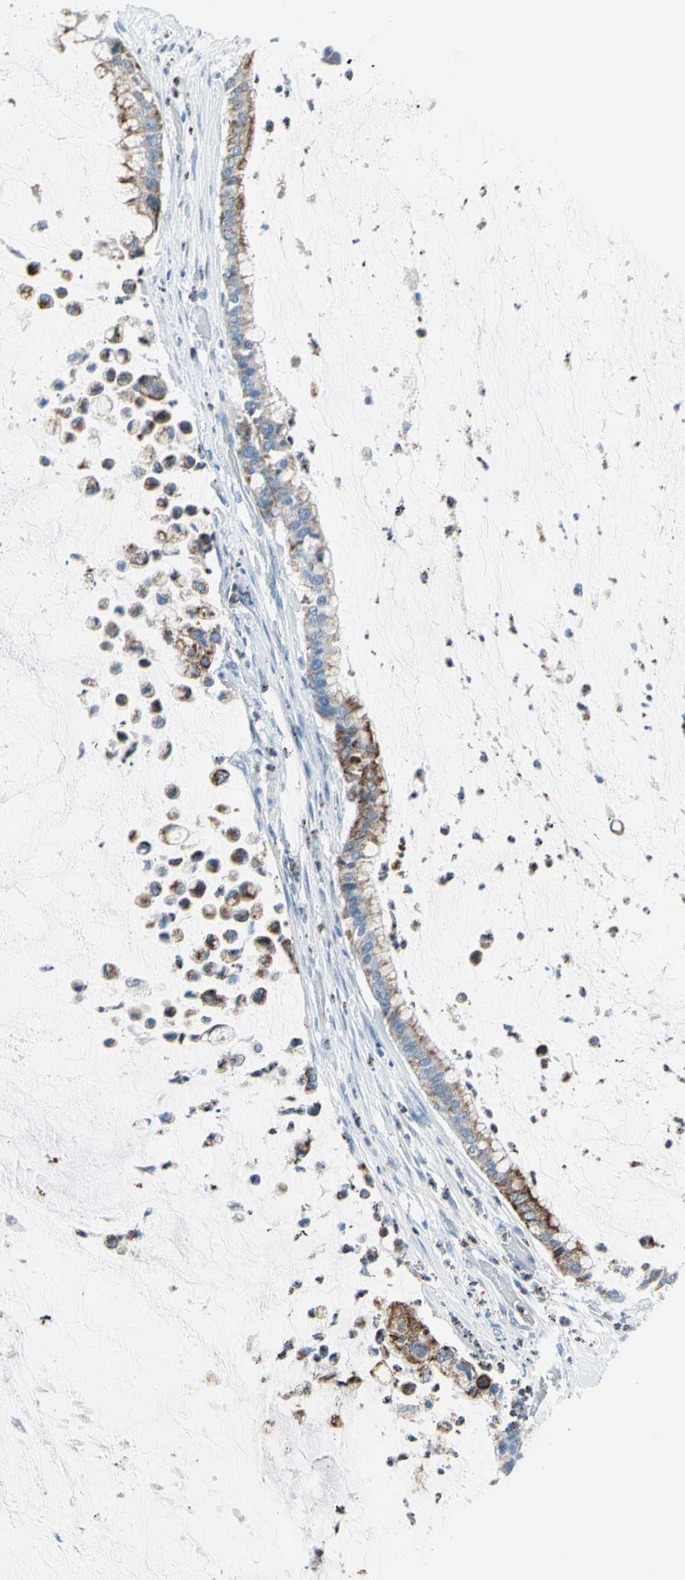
{"staining": {"intensity": "moderate", "quantity": "25%-75%", "location": "cytoplasmic/membranous"}, "tissue": "pancreatic cancer", "cell_type": "Tumor cells", "image_type": "cancer", "snomed": [{"axis": "morphology", "description": "Adenocarcinoma, NOS"}, {"axis": "topography", "description": "Pancreas"}], "caption": "Immunohistochemical staining of human pancreatic cancer exhibits medium levels of moderate cytoplasmic/membranous protein staining in approximately 25%-75% of tumor cells.", "gene": "CYSLTR1", "patient": {"sex": "male", "age": 41}}